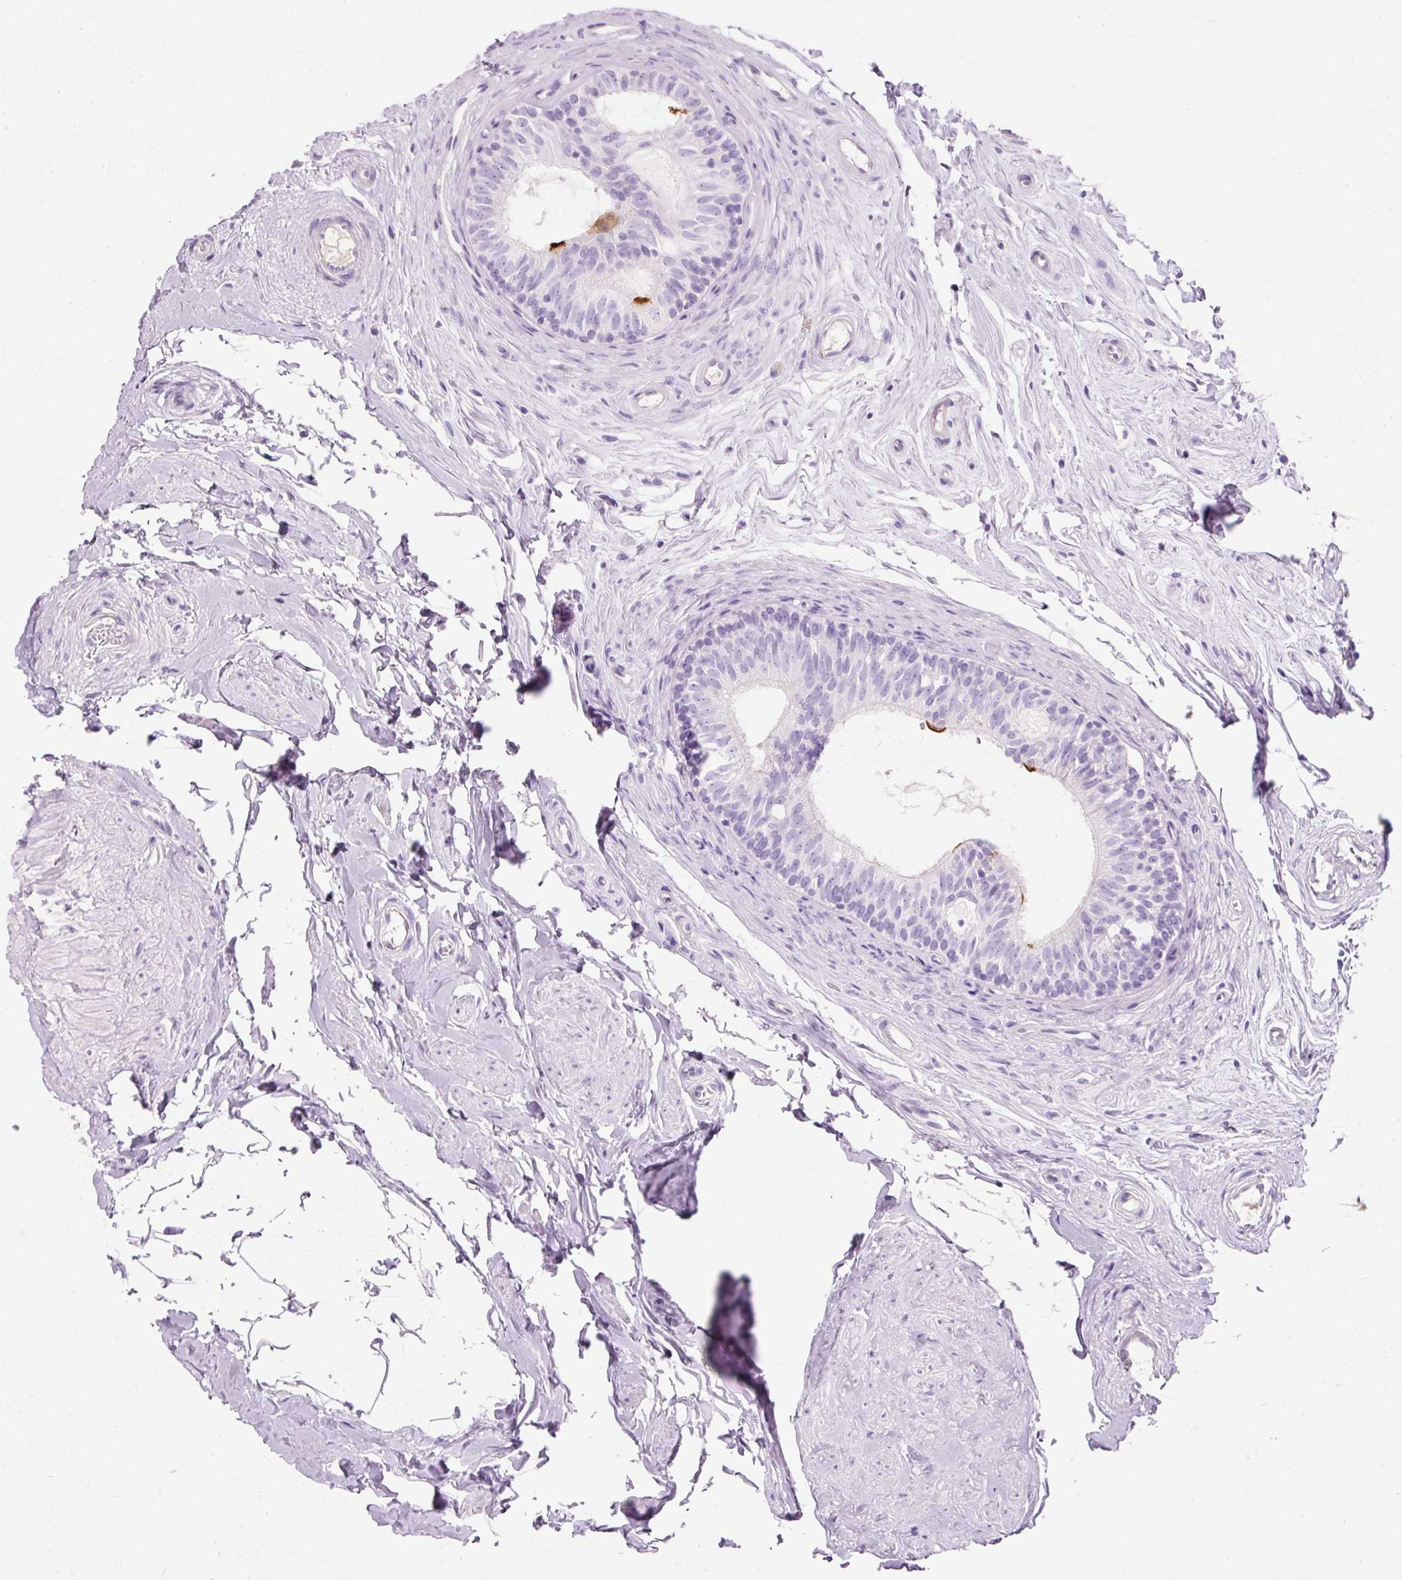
{"staining": {"intensity": "strong", "quantity": "<25%", "location": "cytoplasmic/membranous"}, "tissue": "epididymis", "cell_type": "Glandular cells", "image_type": "normal", "snomed": [{"axis": "morphology", "description": "Normal tissue, NOS"}, {"axis": "topography", "description": "Epididymis"}], "caption": "Strong cytoplasmic/membranous expression is seen in approximately <25% of glandular cells in normal epididymis.", "gene": "TMEM213", "patient": {"sex": "male", "age": 45}}